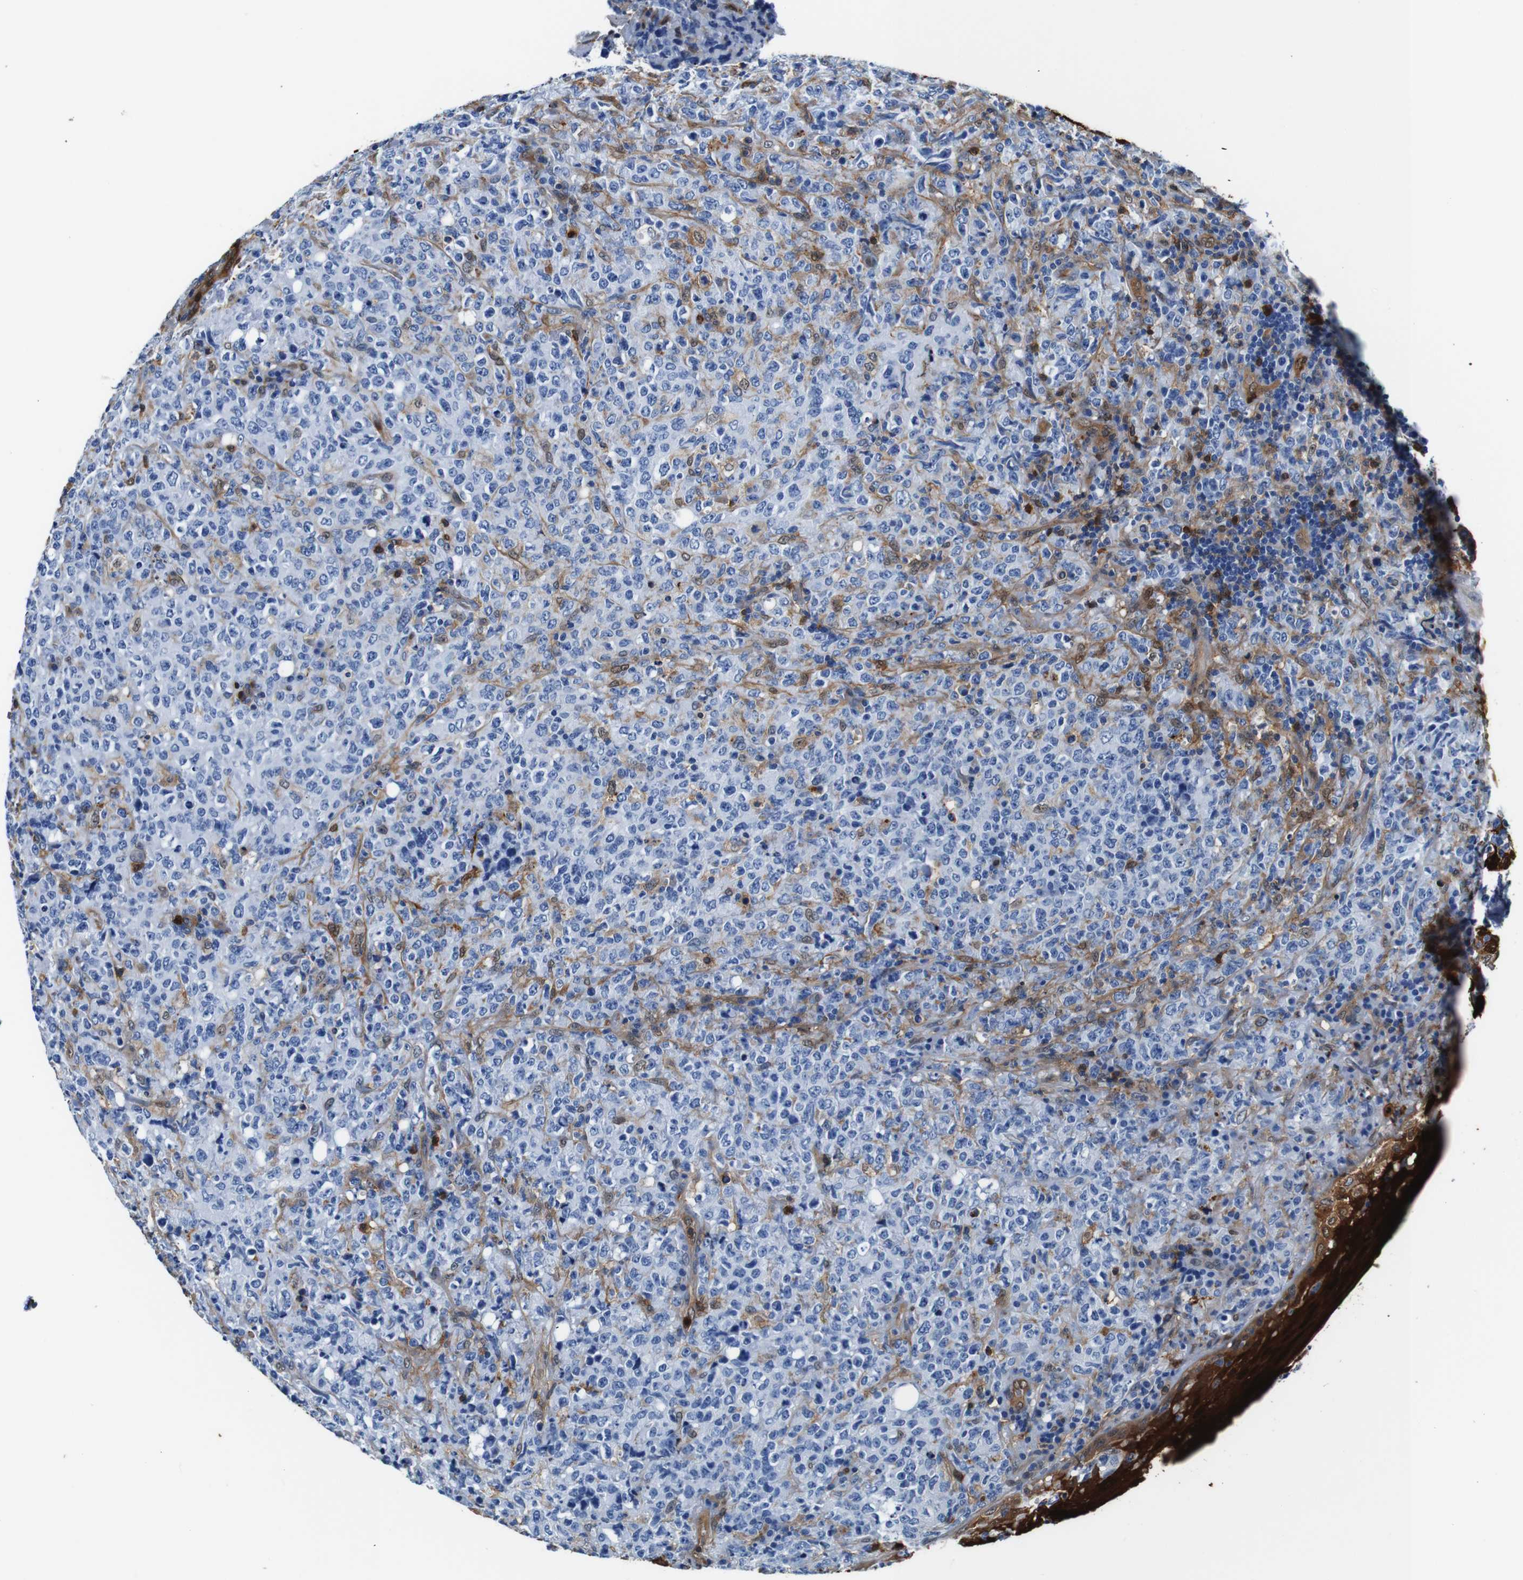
{"staining": {"intensity": "negative", "quantity": "none", "location": "none"}, "tissue": "lymphoma", "cell_type": "Tumor cells", "image_type": "cancer", "snomed": [{"axis": "morphology", "description": "Malignant lymphoma, non-Hodgkin's type, High grade"}, {"axis": "topography", "description": "Tonsil"}], "caption": "Immunohistochemical staining of lymphoma shows no significant staining in tumor cells.", "gene": "ANXA1", "patient": {"sex": "female", "age": 36}}